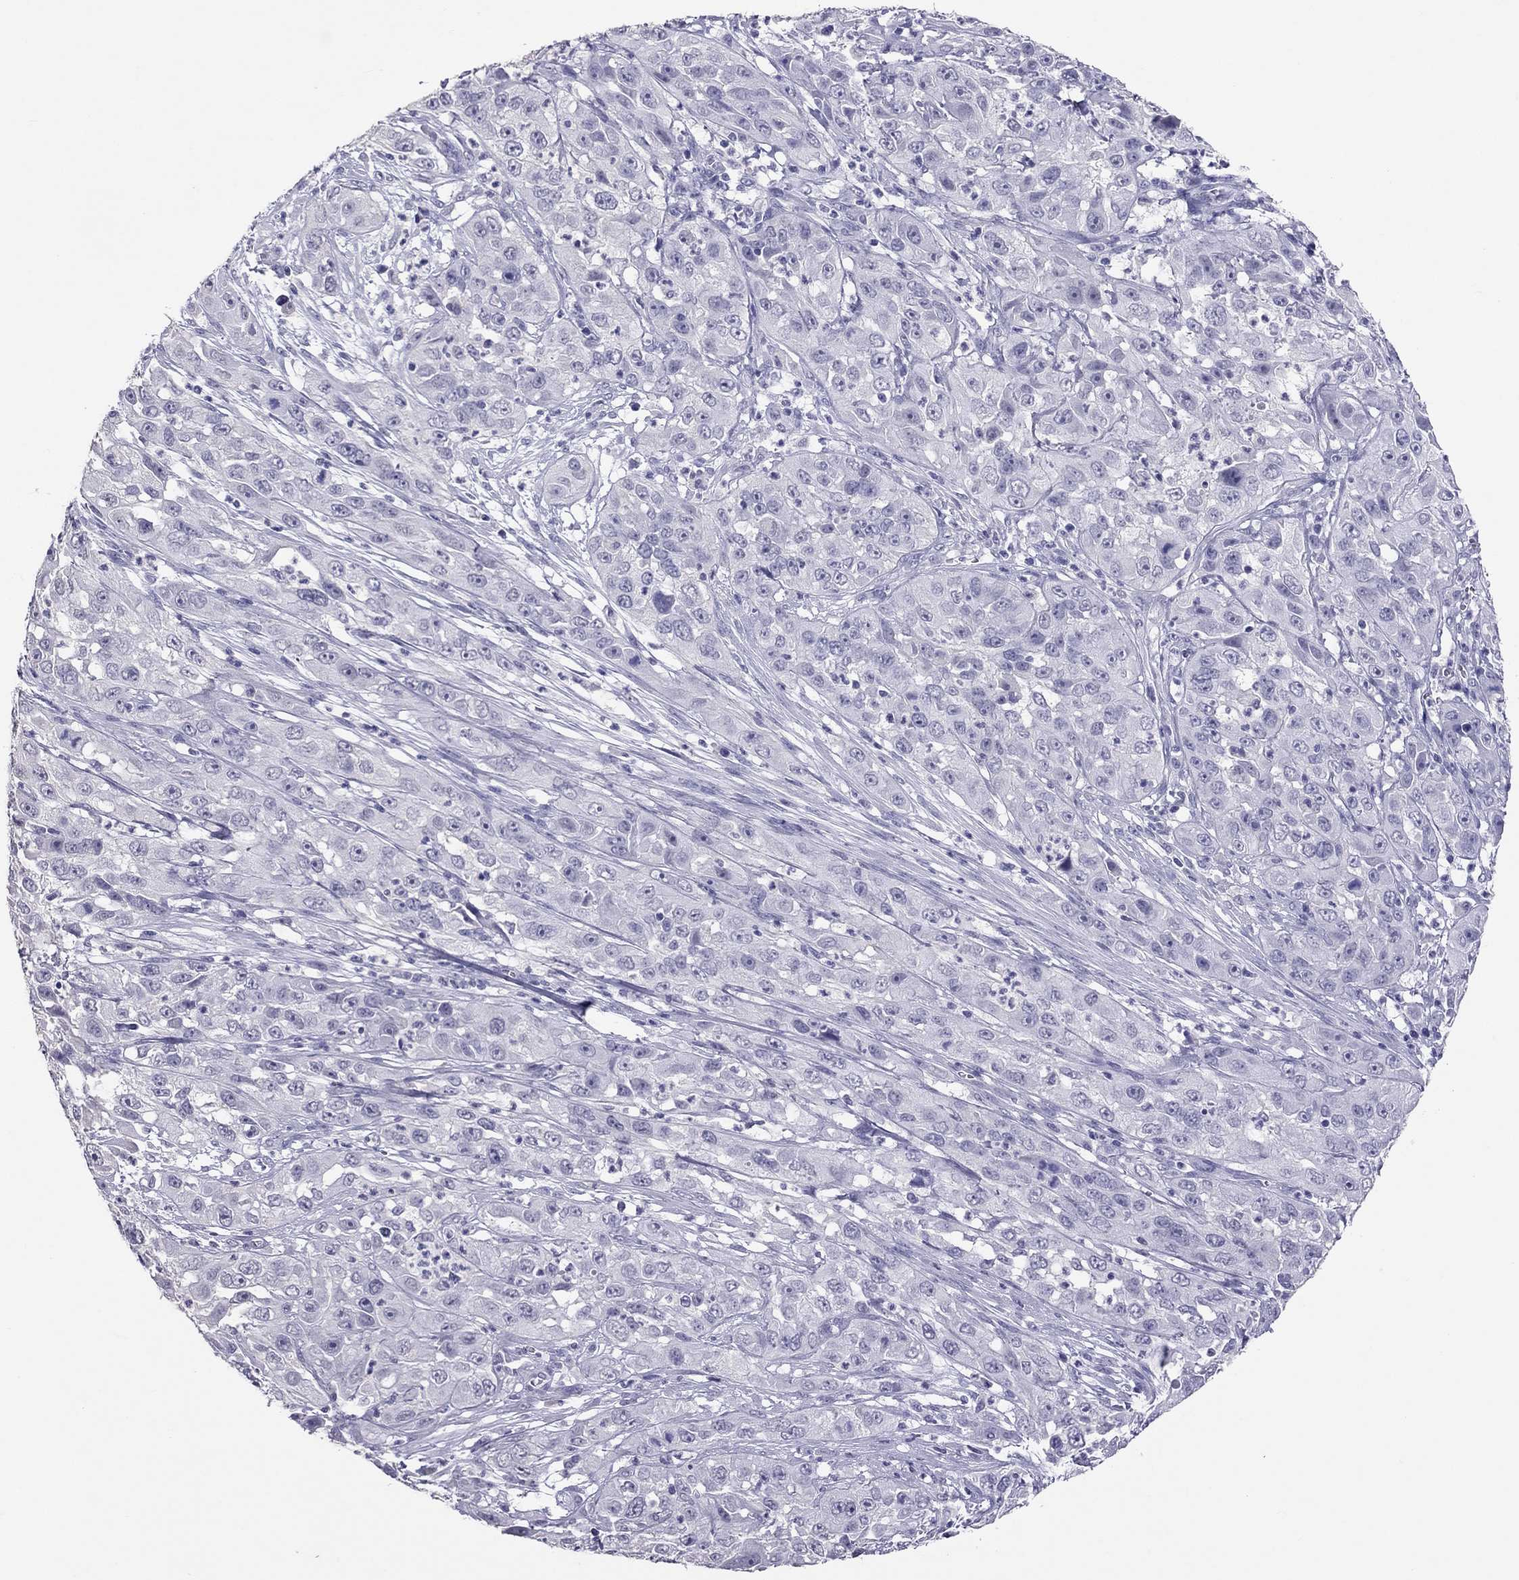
{"staining": {"intensity": "negative", "quantity": "none", "location": "none"}, "tissue": "cervical cancer", "cell_type": "Tumor cells", "image_type": "cancer", "snomed": [{"axis": "morphology", "description": "Squamous cell carcinoma, NOS"}, {"axis": "topography", "description": "Cervix"}], "caption": "Immunohistochemistry (IHC) micrograph of human cervical cancer stained for a protein (brown), which shows no positivity in tumor cells.", "gene": "PSMB11", "patient": {"sex": "female", "age": 32}}